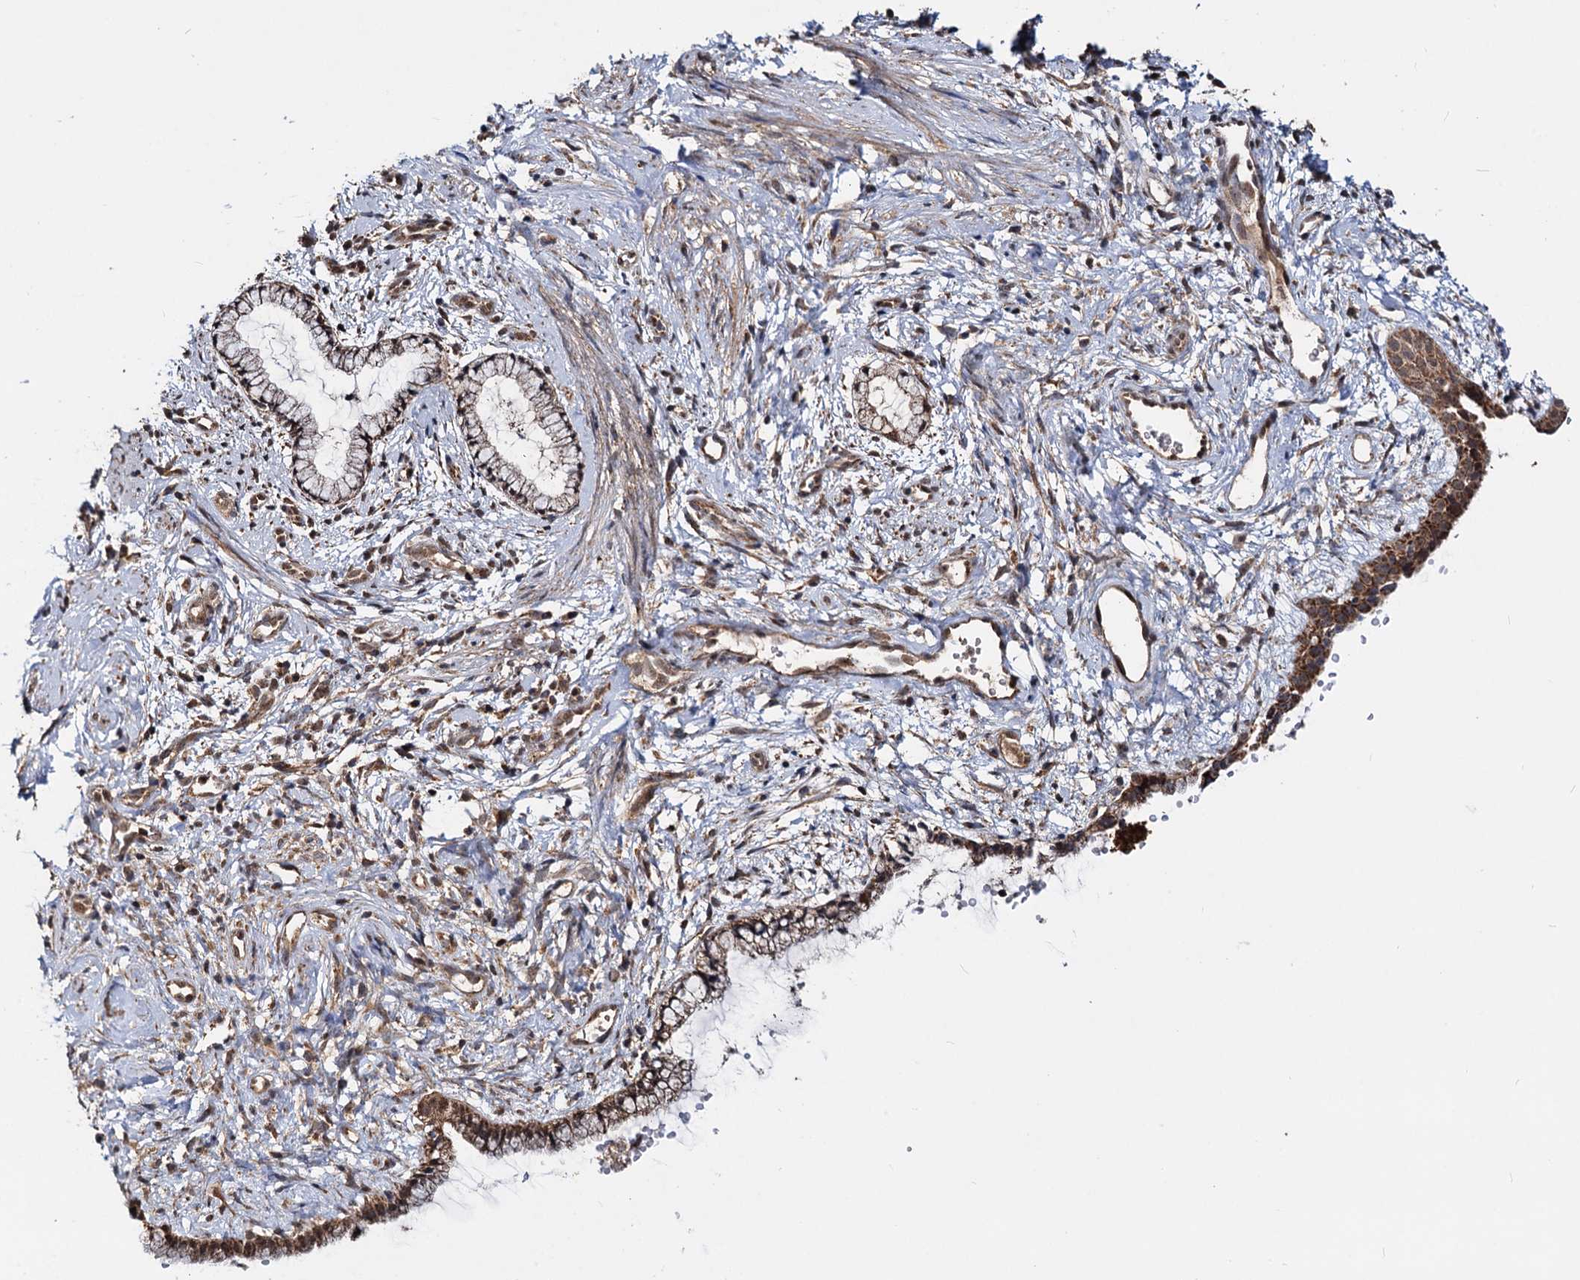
{"staining": {"intensity": "strong", "quantity": ">75%", "location": "cytoplasmic/membranous"}, "tissue": "cervix", "cell_type": "Glandular cells", "image_type": "normal", "snomed": [{"axis": "morphology", "description": "Normal tissue, NOS"}, {"axis": "topography", "description": "Cervix"}], "caption": "High-power microscopy captured an IHC micrograph of unremarkable cervix, revealing strong cytoplasmic/membranous staining in approximately >75% of glandular cells.", "gene": "CEP76", "patient": {"sex": "female", "age": 57}}